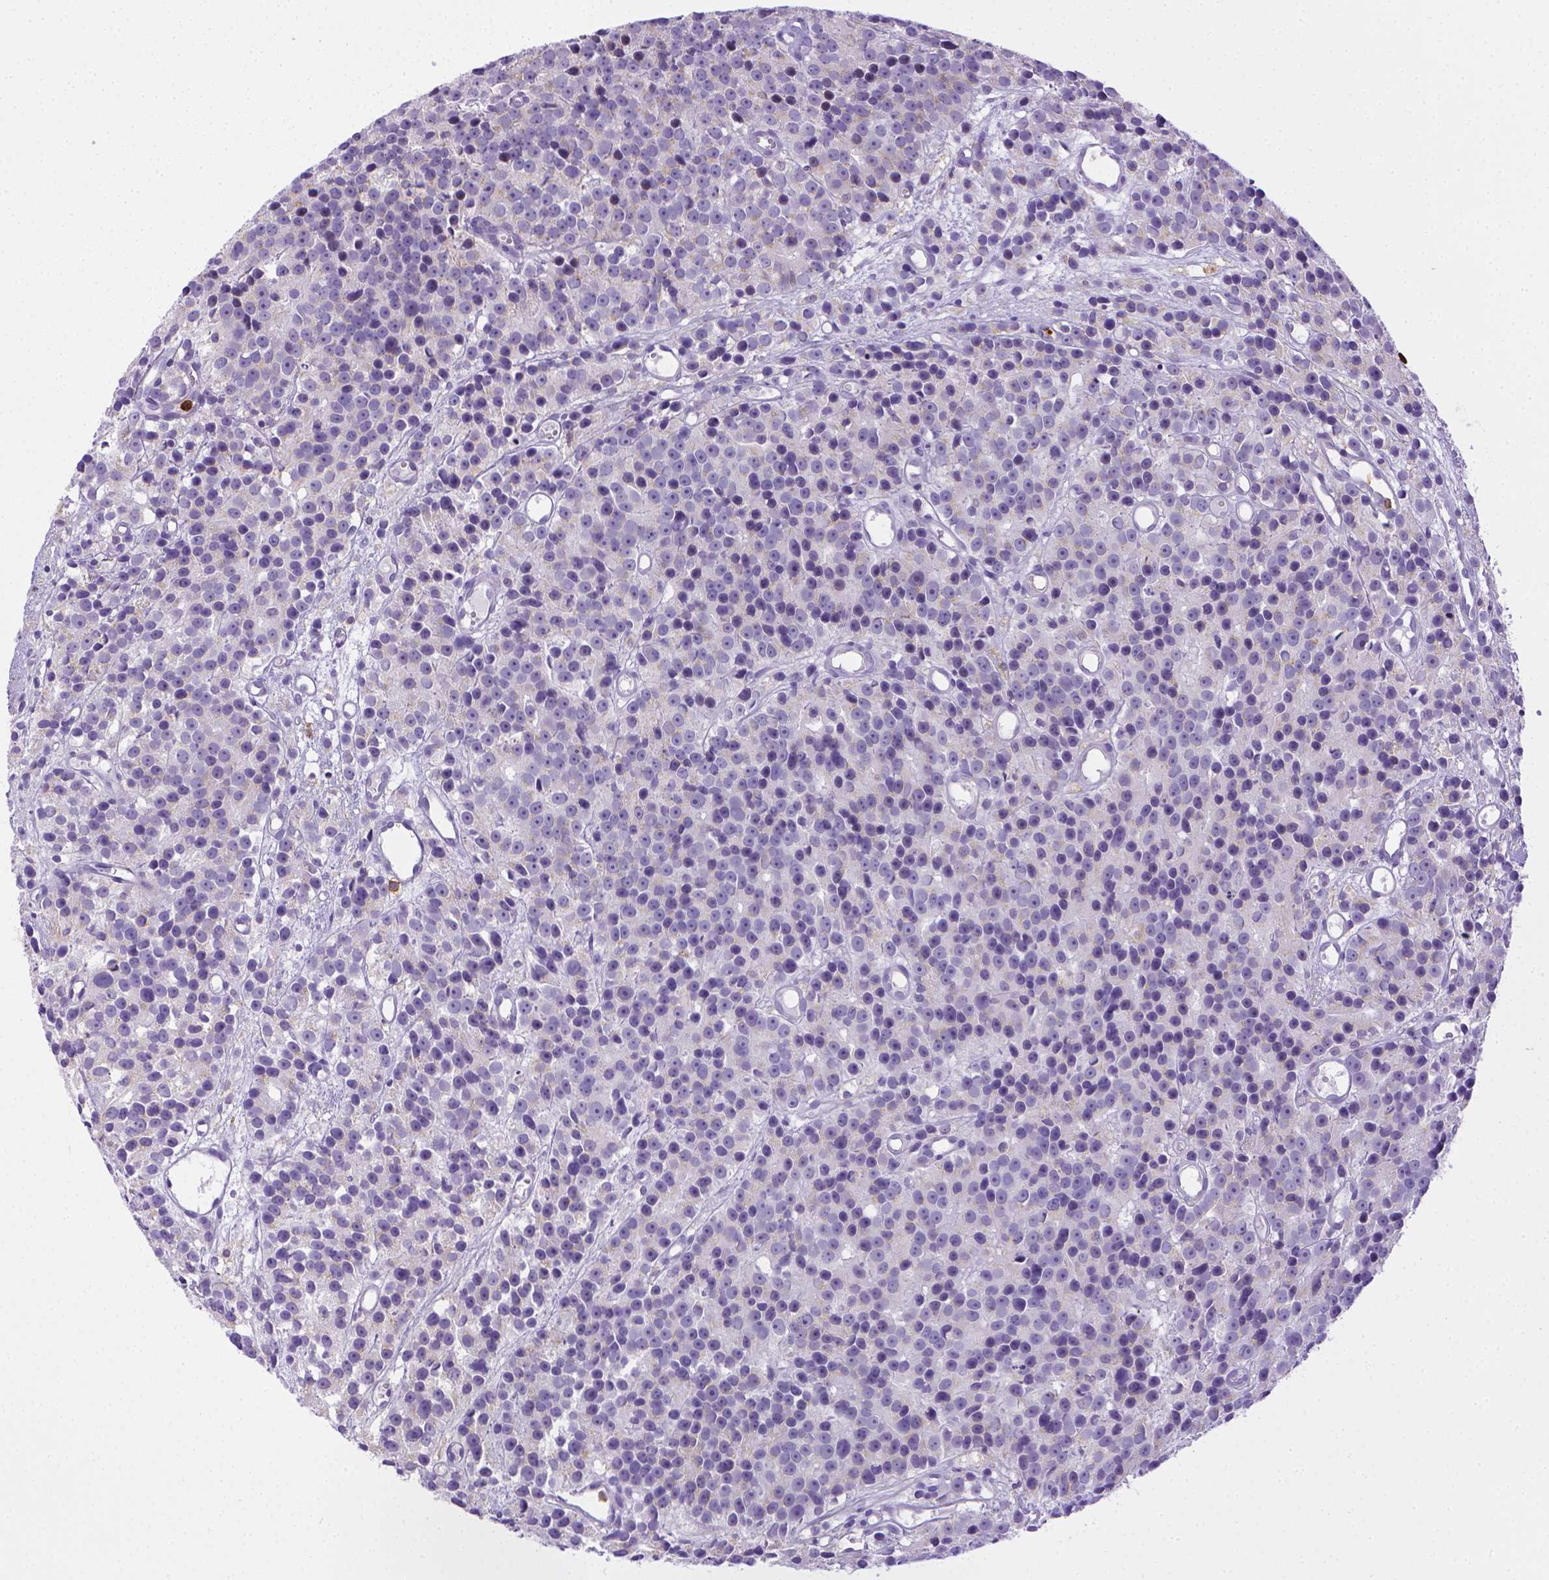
{"staining": {"intensity": "negative", "quantity": "none", "location": "none"}, "tissue": "prostate cancer", "cell_type": "Tumor cells", "image_type": "cancer", "snomed": [{"axis": "morphology", "description": "Adenocarcinoma, High grade"}, {"axis": "topography", "description": "Prostate"}], "caption": "Tumor cells are negative for brown protein staining in prostate high-grade adenocarcinoma.", "gene": "ITGAM", "patient": {"sex": "male", "age": 77}}